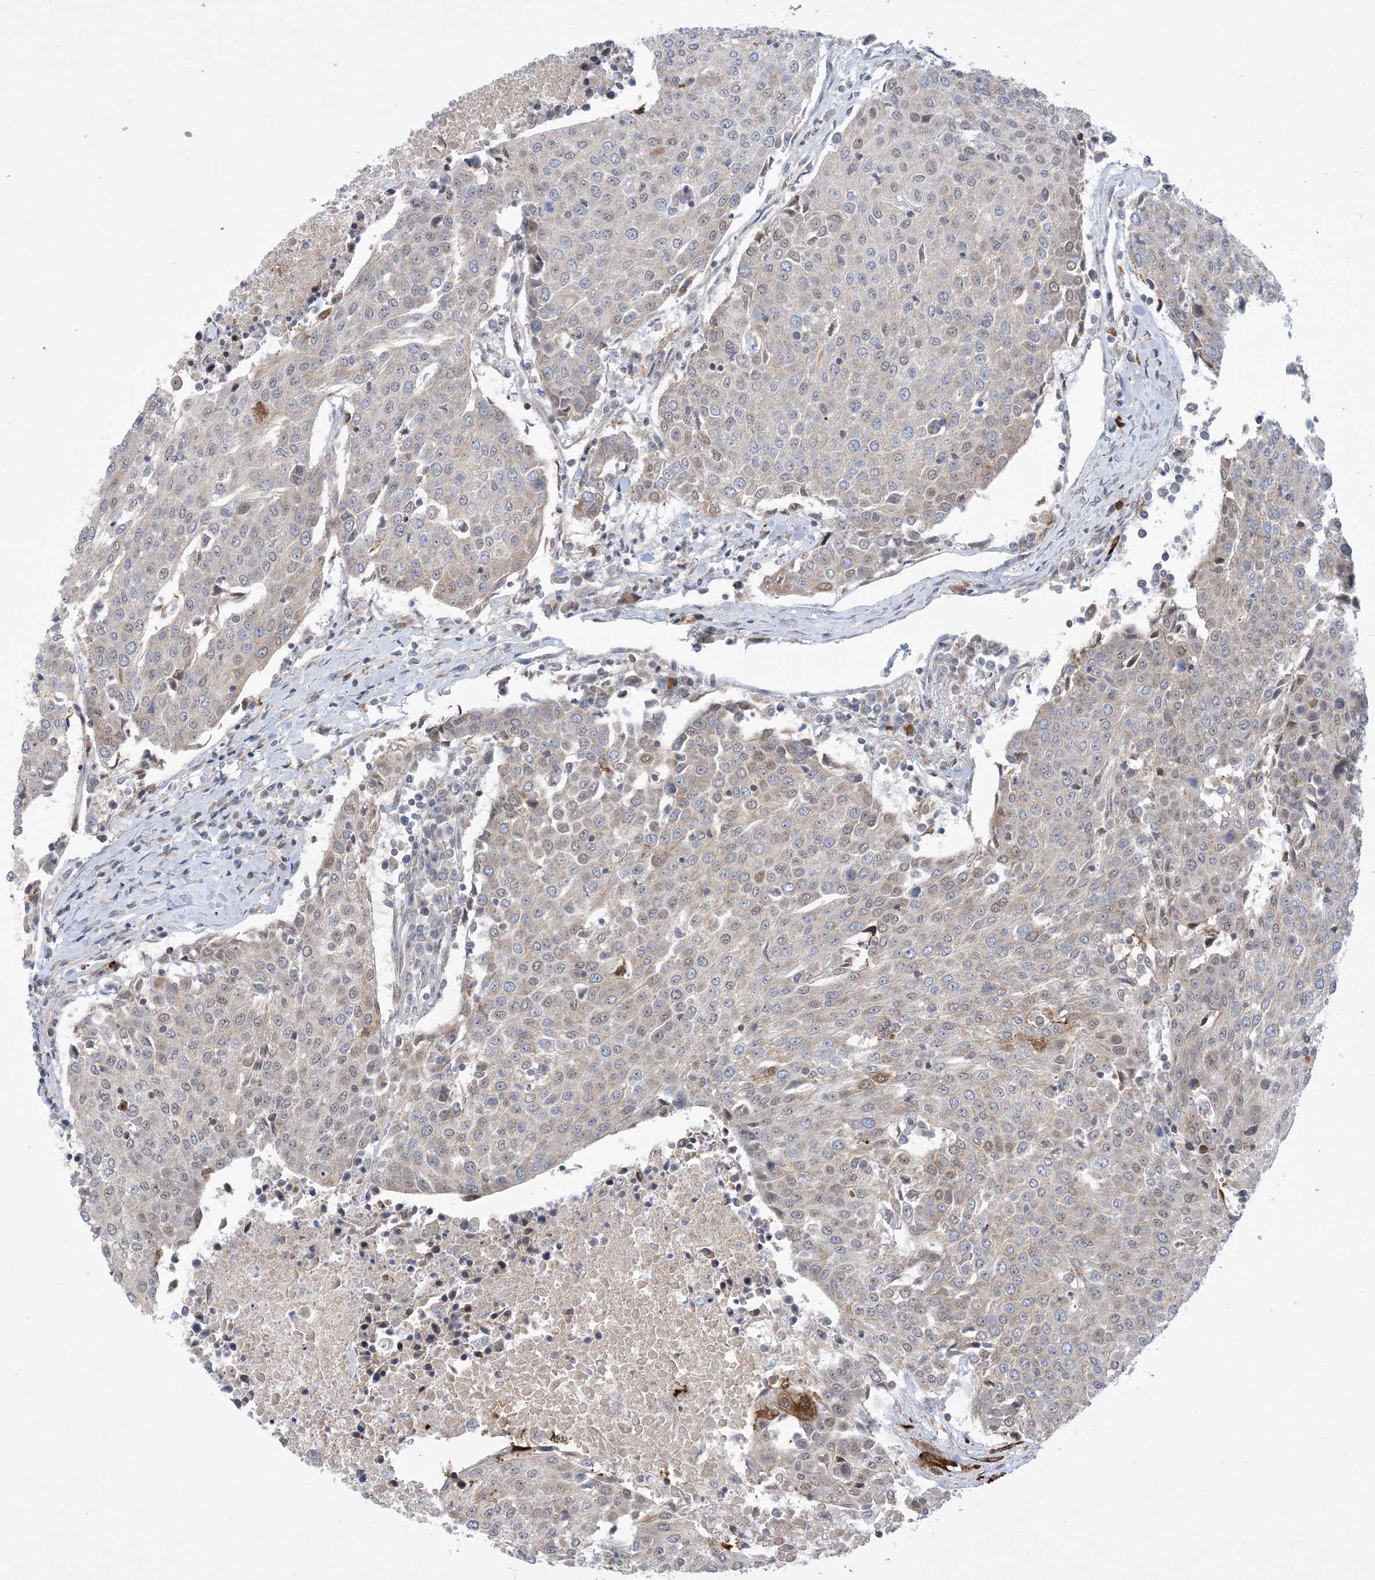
{"staining": {"intensity": "negative", "quantity": "none", "location": "none"}, "tissue": "urothelial cancer", "cell_type": "Tumor cells", "image_type": "cancer", "snomed": [{"axis": "morphology", "description": "Urothelial carcinoma, High grade"}, {"axis": "topography", "description": "Urinary bladder"}], "caption": "IHC micrograph of neoplastic tissue: high-grade urothelial carcinoma stained with DAB exhibits no significant protein staining in tumor cells.", "gene": "ZNF8", "patient": {"sex": "female", "age": 85}}